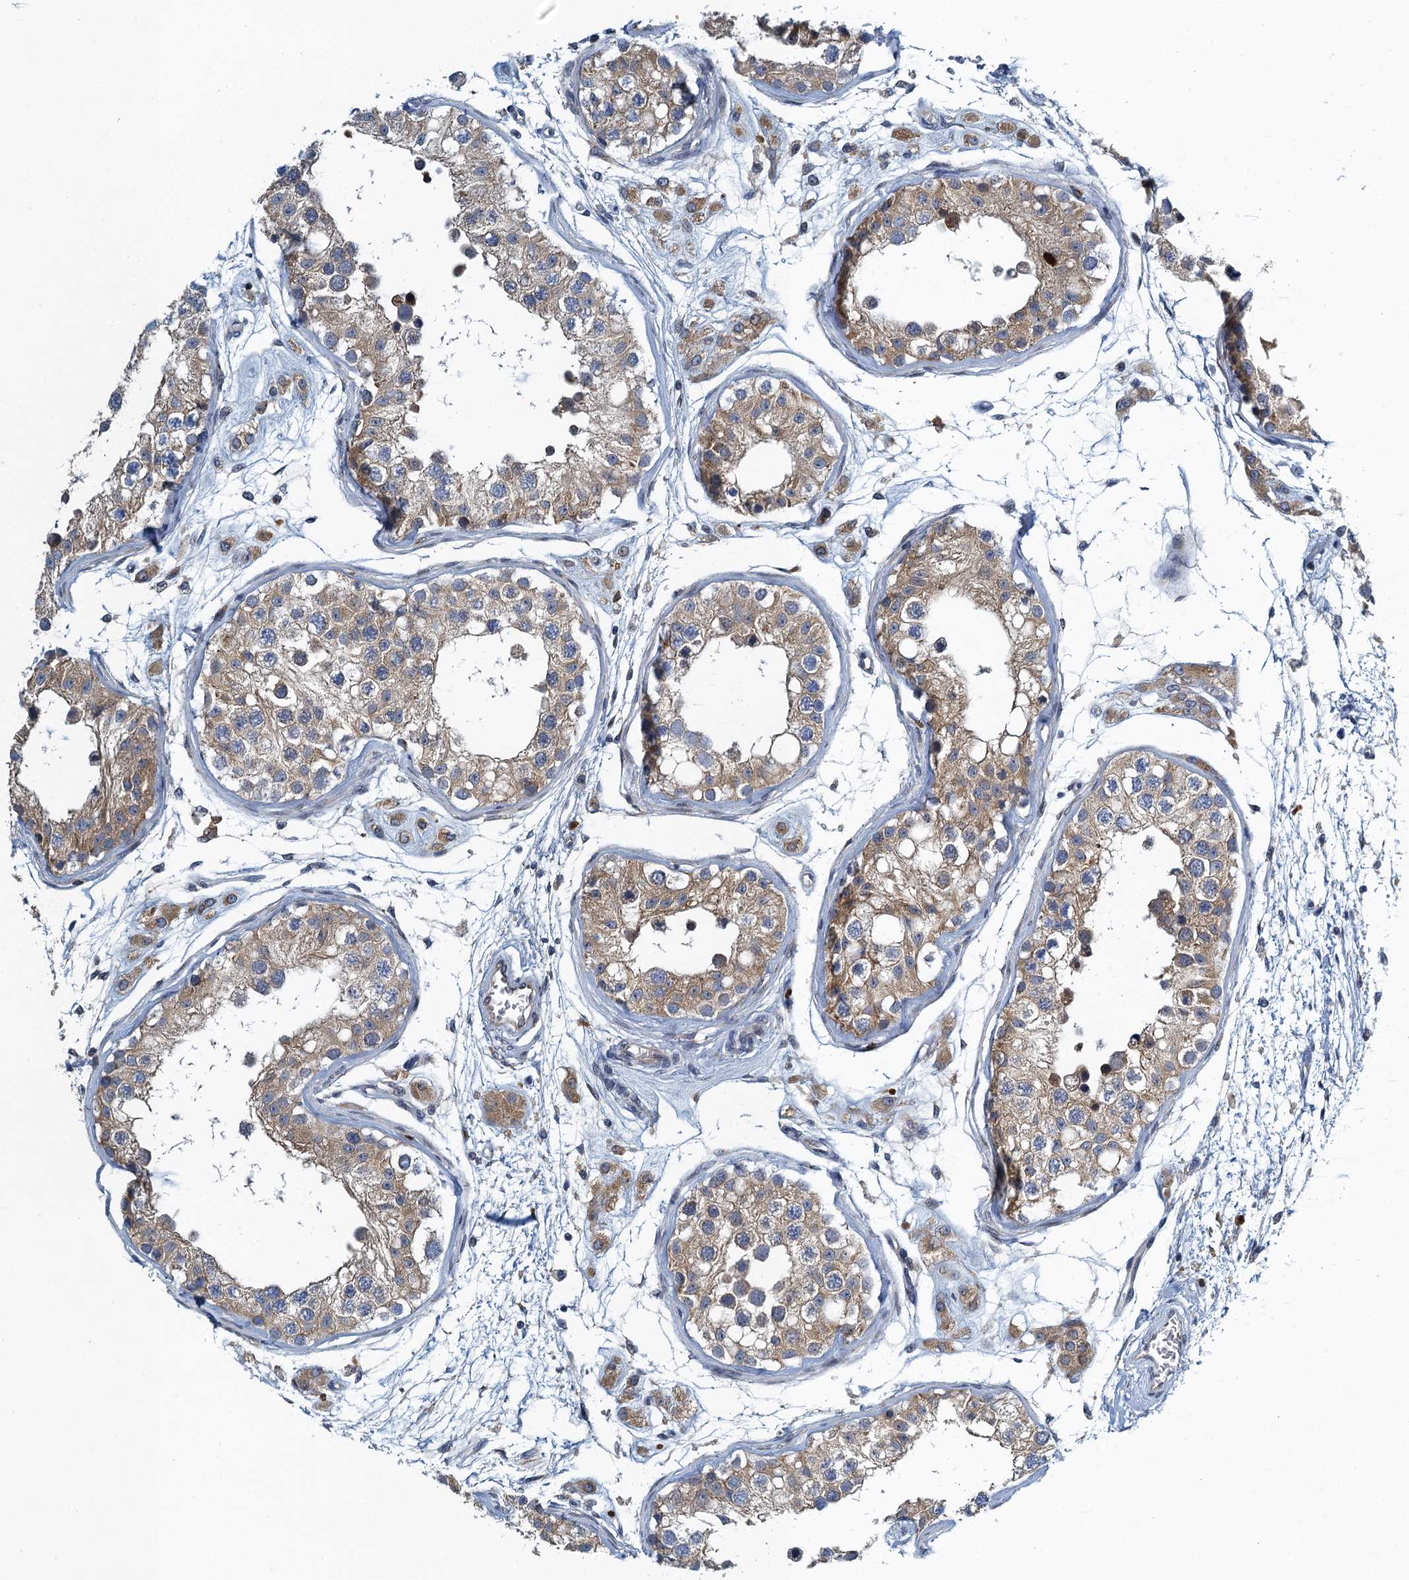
{"staining": {"intensity": "moderate", "quantity": ">75%", "location": "cytoplasmic/membranous"}, "tissue": "testis", "cell_type": "Cells in seminiferous ducts", "image_type": "normal", "snomed": [{"axis": "morphology", "description": "Normal tissue, NOS"}, {"axis": "morphology", "description": "Adenocarcinoma, metastatic, NOS"}, {"axis": "topography", "description": "Testis"}], "caption": "A brown stain shows moderate cytoplasmic/membranous positivity of a protein in cells in seminiferous ducts of normal testis.", "gene": "ALG2", "patient": {"sex": "male", "age": 26}}